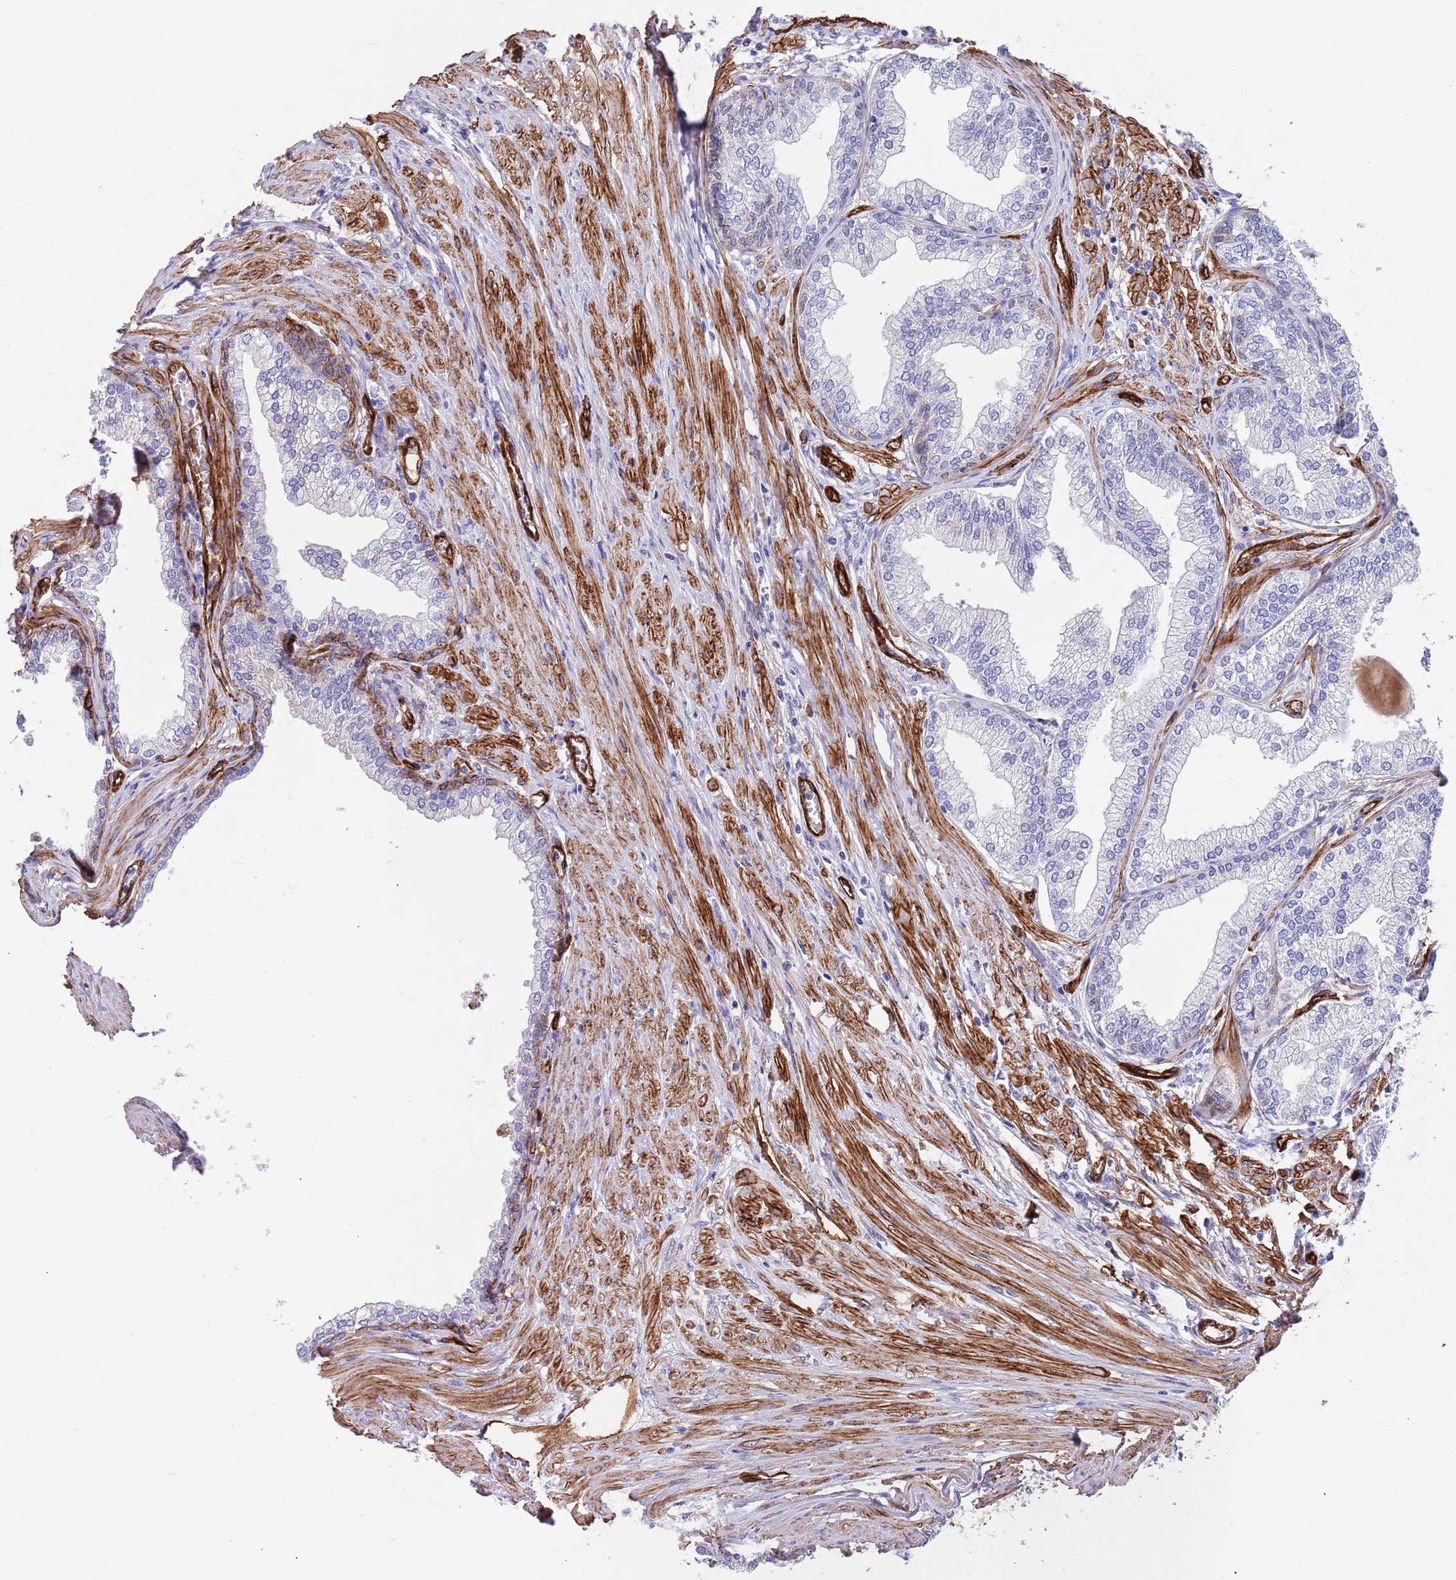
{"staining": {"intensity": "negative", "quantity": "none", "location": "none"}, "tissue": "prostate", "cell_type": "Glandular cells", "image_type": "normal", "snomed": [{"axis": "morphology", "description": "Normal tissue, NOS"}, {"axis": "morphology", "description": "Urothelial carcinoma, Low grade"}, {"axis": "topography", "description": "Urinary bladder"}, {"axis": "topography", "description": "Prostate"}], "caption": "Histopathology image shows no protein positivity in glandular cells of benign prostate.", "gene": "CAV2", "patient": {"sex": "male", "age": 60}}